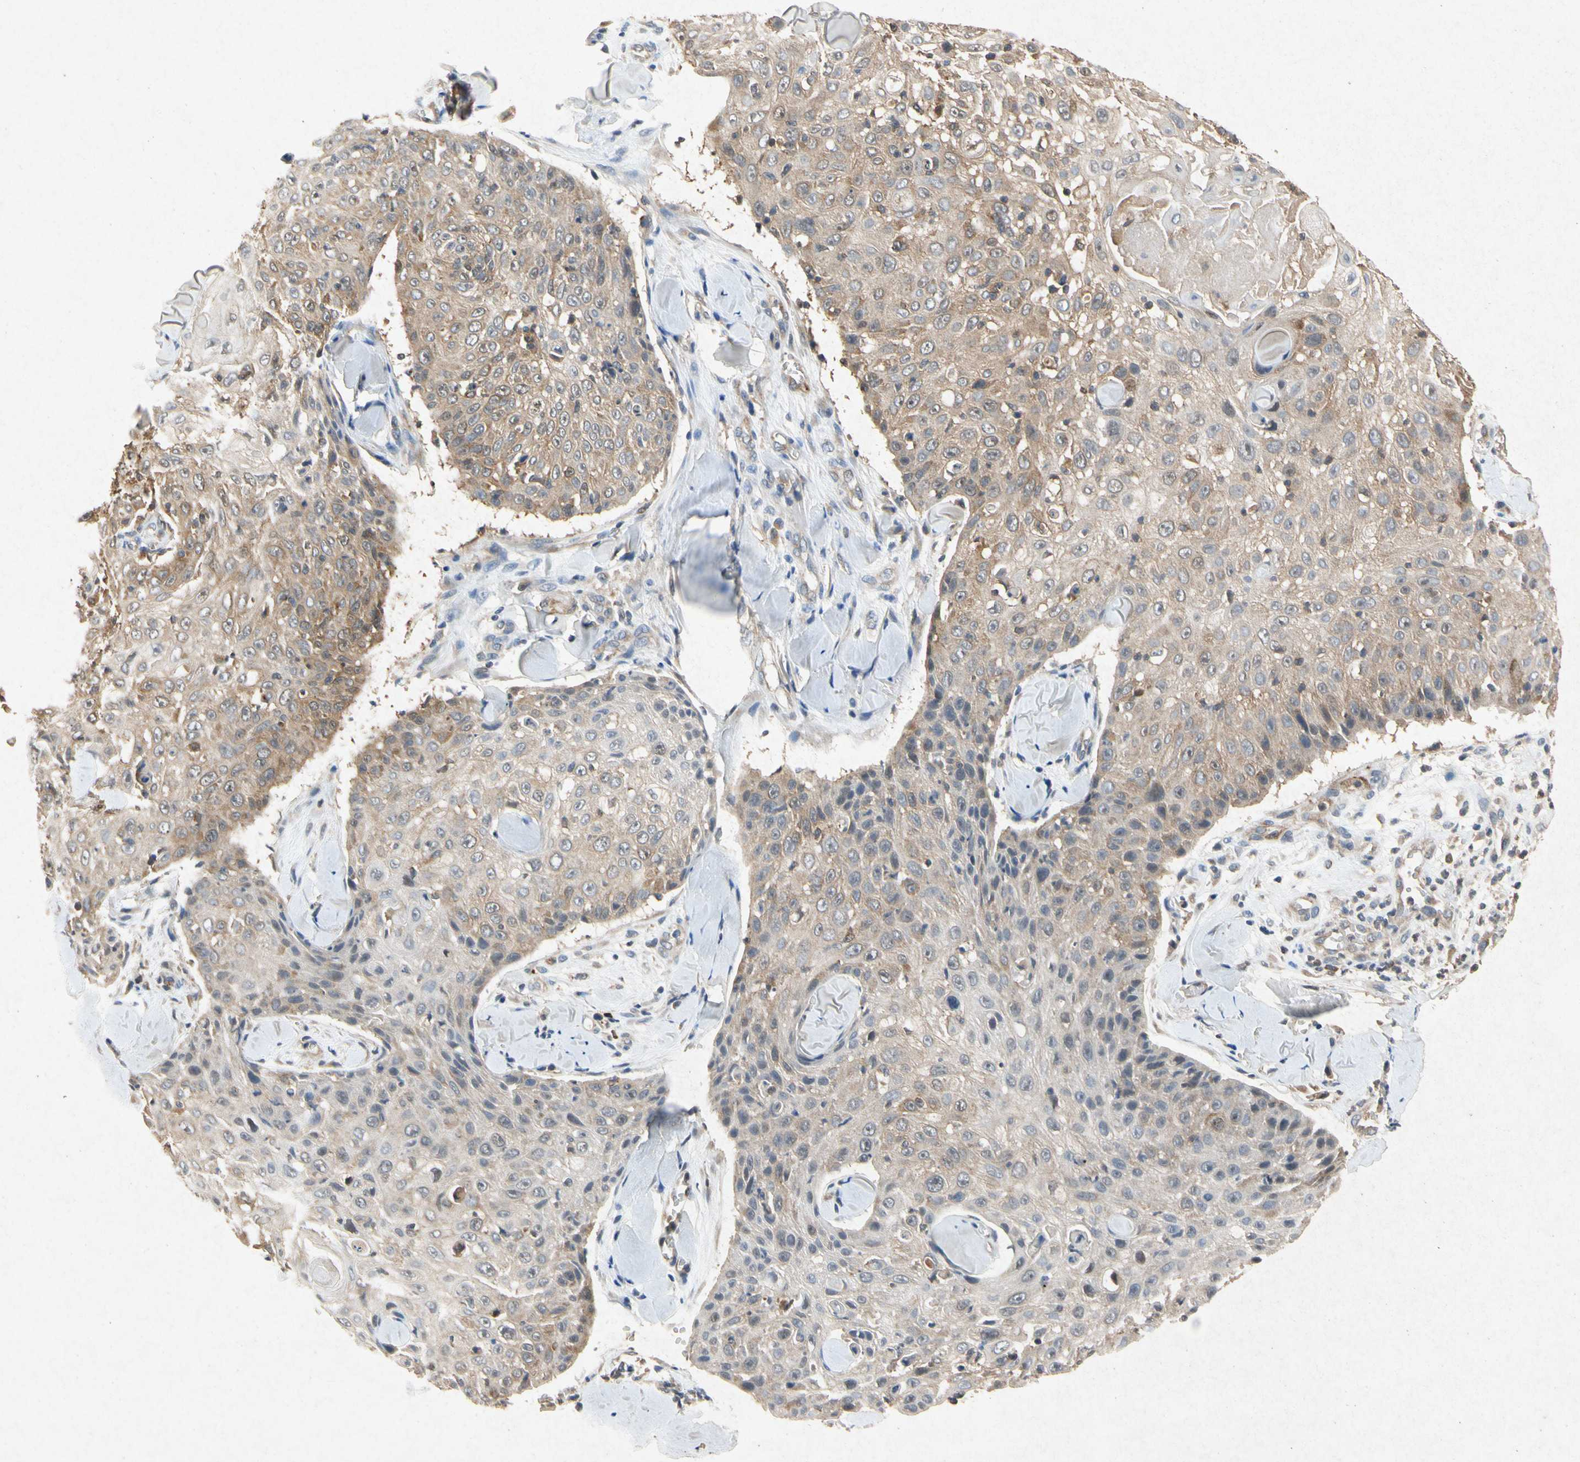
{"staining": {"intensity": "moderate", "quantity": ">75%", "location": "cytoplasmic/membranous"}, "tissue": "skin cancer", "cell_type": "Tumor cells", "image_type": "cancer", "snomed": [{"axis": "morphology", "description": "Squamous cell carcinoma, NOS"}, {"axis": "topography", "description": "Skin"}], "caption": "The image displays a brown stain indicating the presence of a protein in the cytoplasmic/membranous of tumor cells in squamous cell carcinoma (skin).", "gene": "RPS6KA1", "patient": {"sex": "male", "age": 86}}